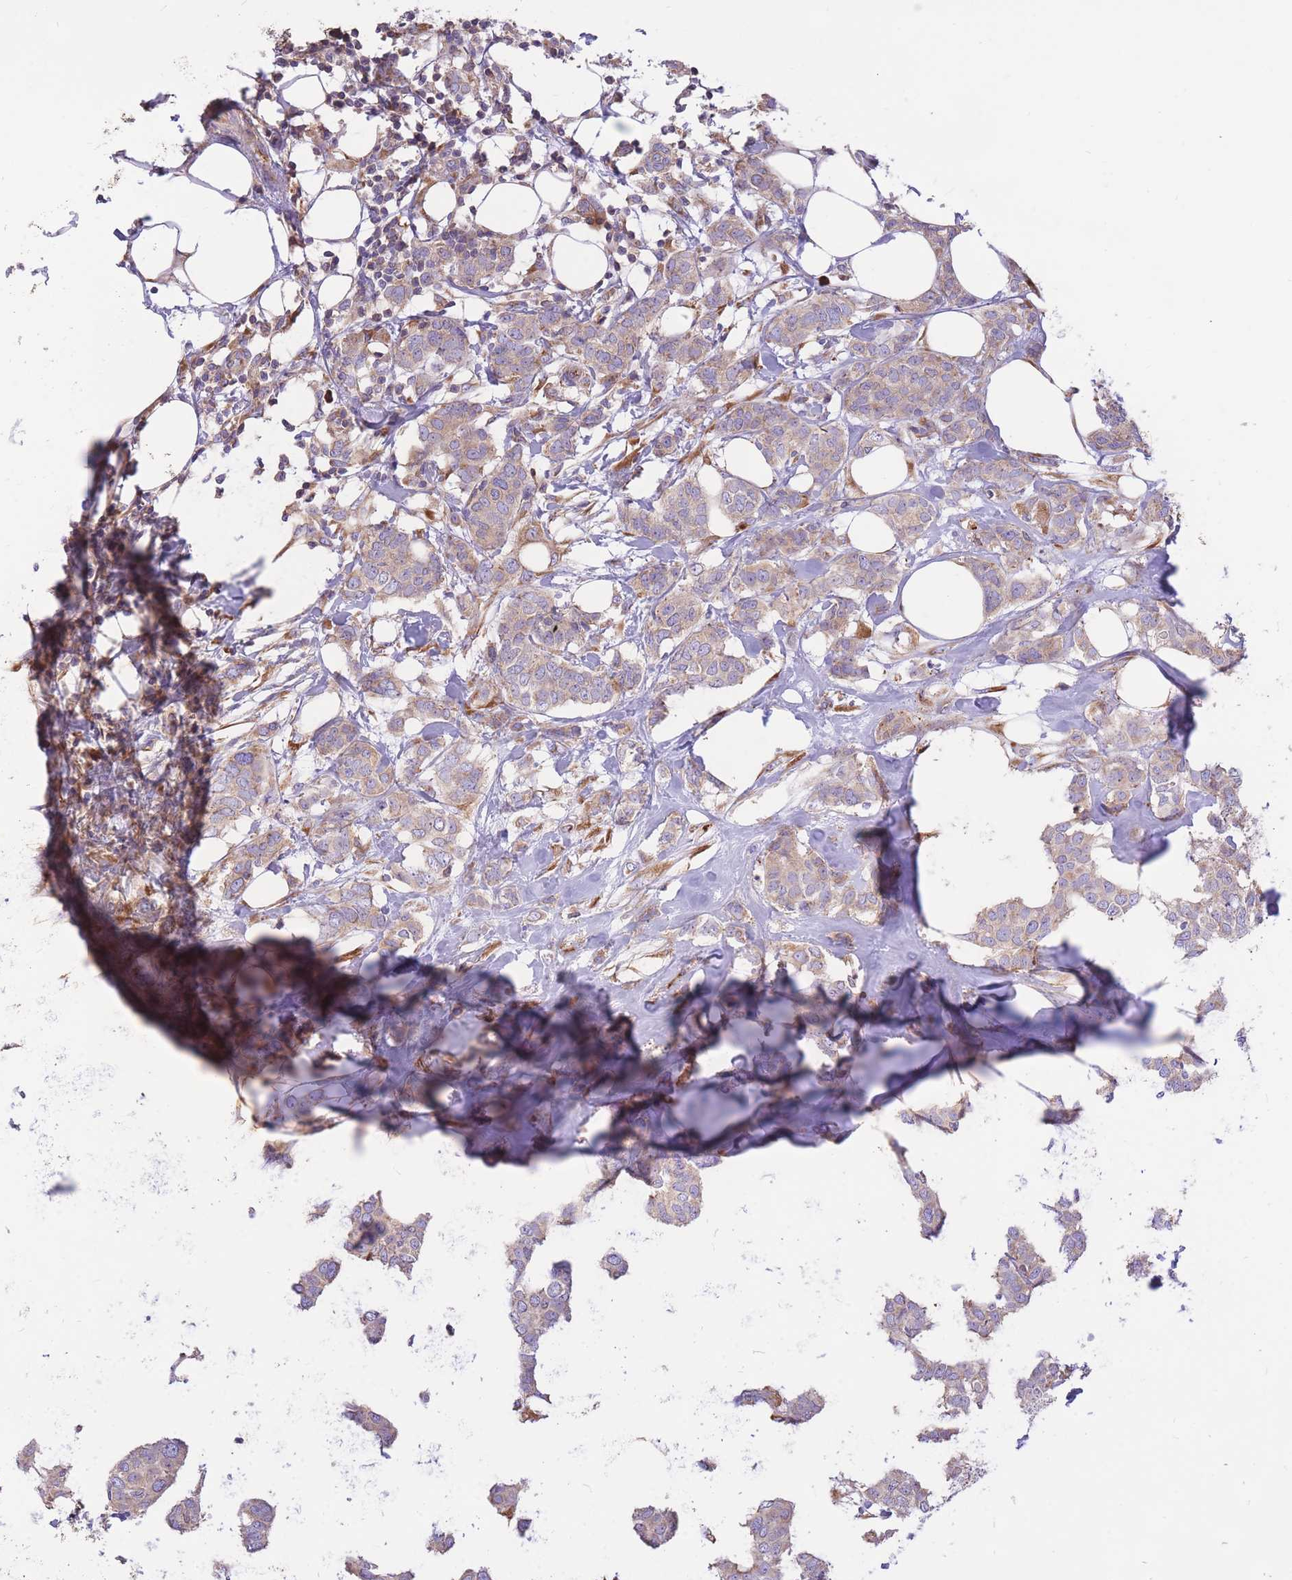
{"staining": {"intensity": "weak", "quantity": ">75%", "location": "cytoplasmic/membranous"}, "tissue": "breast cancer", "cell_type": "Tumor cells", "image_type": "cancer", "snomed": [{"axis": "morphology", "description": "Duct carcinoma"}, {"axis": "topography", "description": "Breast"}], "caption": "Infiltrating ductal carcinoma (breast) stained with a brown dye shows weak cytoplasmic/membranous positive positivity in approximately >75% of tumor cells.", "gene": "GBP7", "patient": {"sex": "female", "age": 72}}